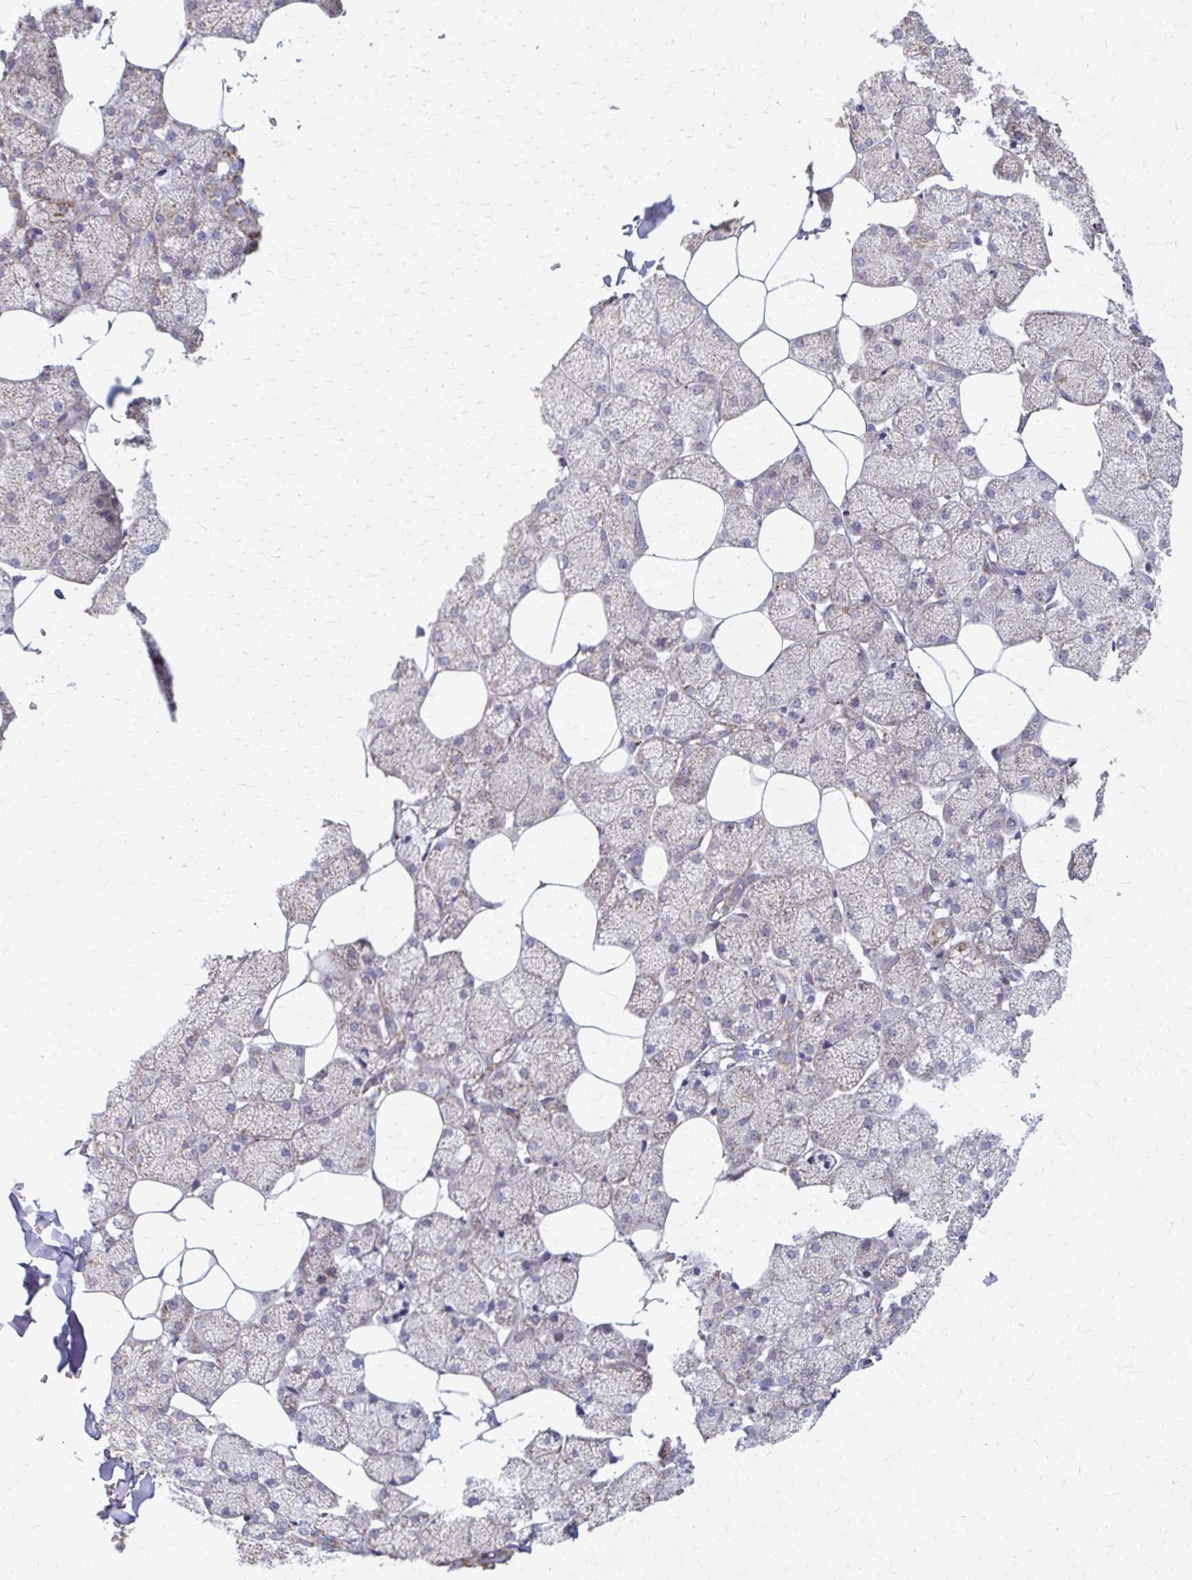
{"staining": {"intensity": "moderate", "quantity": ">75%", "location": "cytoplasmic/membranous"}, "tissue": "salivary gland", "cell_type": "Glandular cells", "image_type": "normal", "snomed": [{"axis": "morphology", "description": "Normal tissue, NOS"}, {"axis": "topography", "description": "Salivary gland"}, {"axis": "topography", "description": "Peripheral nerve tissue"}], "caption": "Immunohistochemistry of unremarkable human salivary gland displays medium levels of moderate cytoplasmic/membranous expression in about >75% of glandular cells. The staining is performed using DAB brown chromogen to label protein expression. The nuclei are counter-stained blue using hematoxylin.", "gene": "TVP23A", "patient": {"sex": "male", "age": 38}}